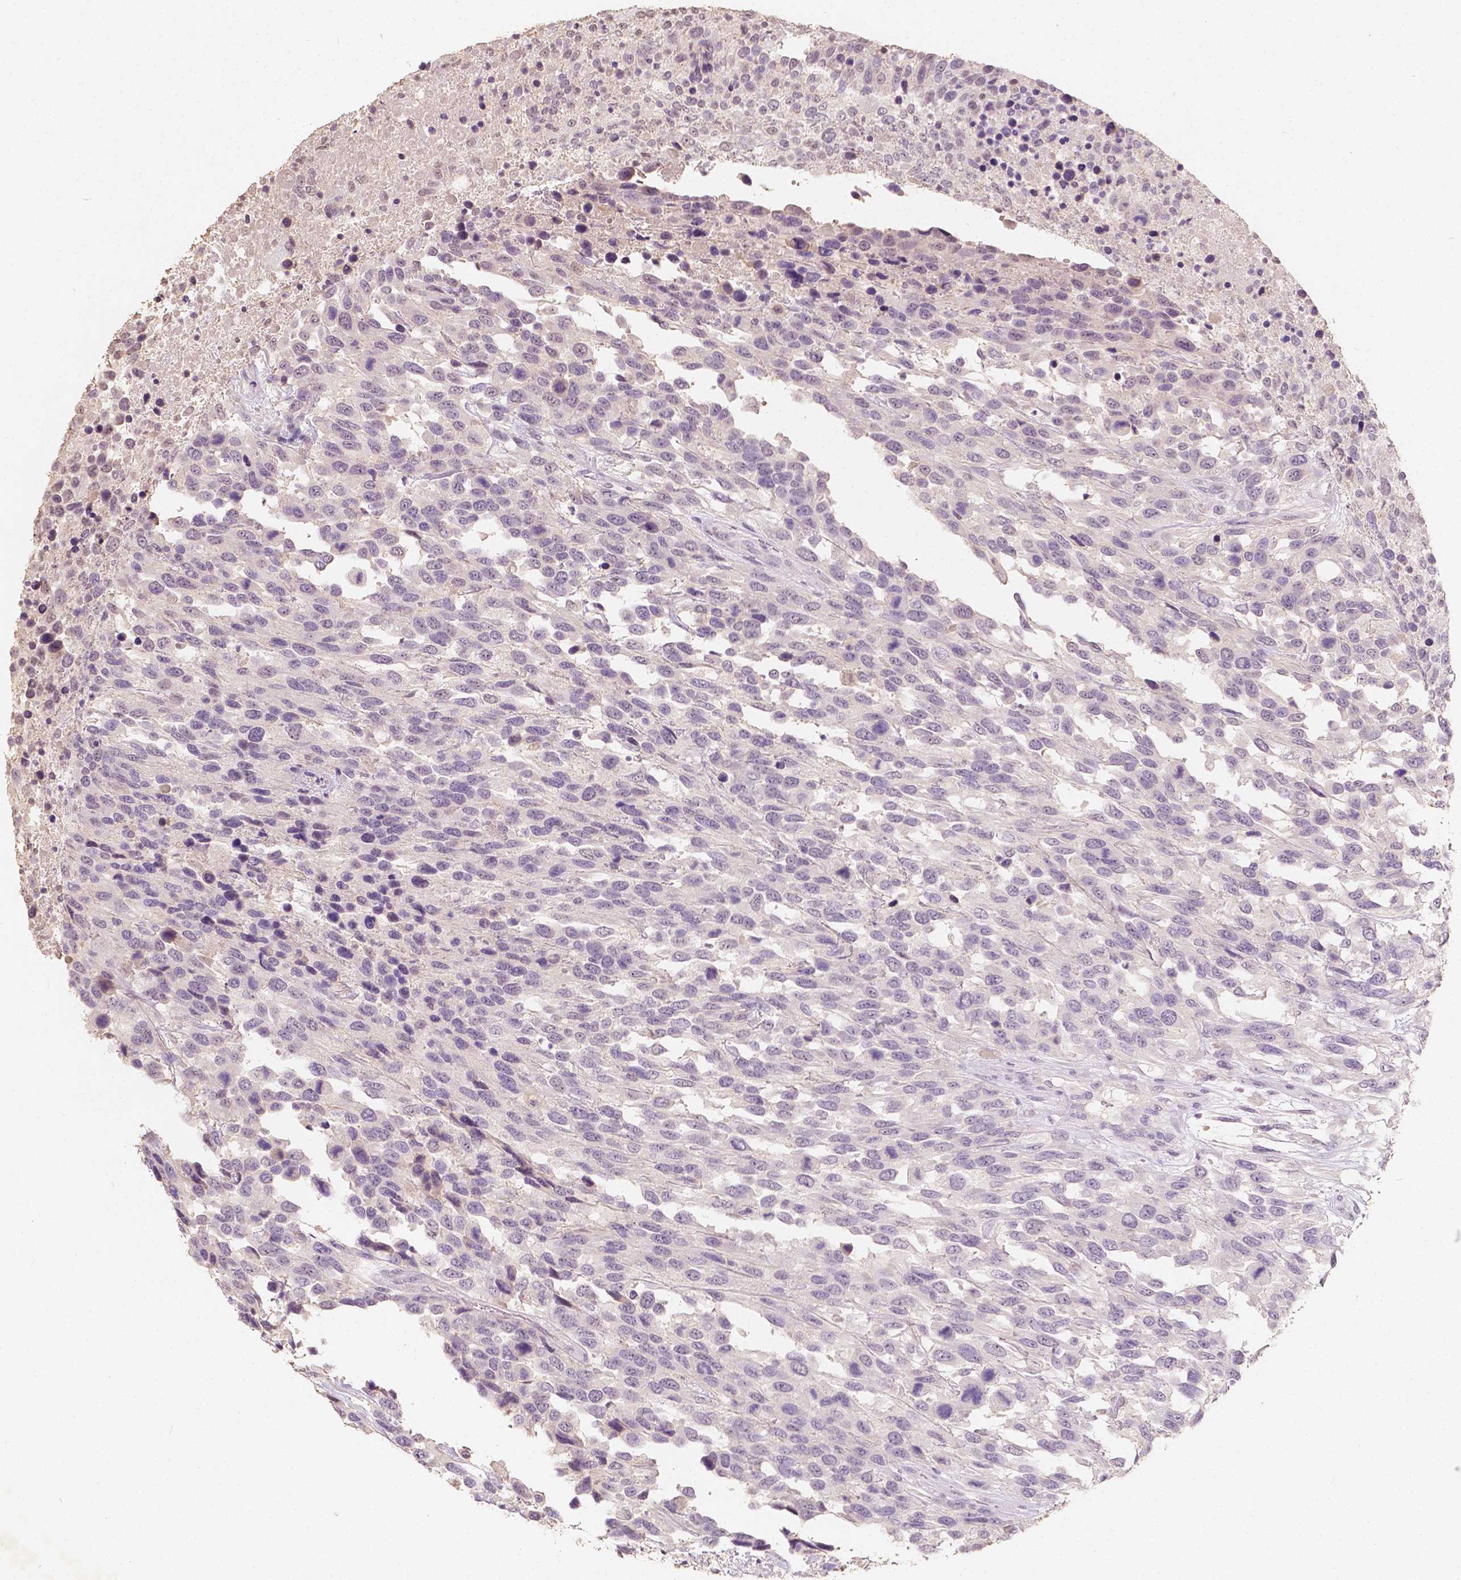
{"staining": {"intensity": "negative", "quantity": "none", "location": "none"}, "tissue": "urothelial cancer", "cell_type": "Tumor cells", "image_type": "cancer", "snomed": [{"axis": "morphology", "description": "Urothelial carcinoma, High grade"}, {"axis": "topography", "description": "Urinary bladder"}], "caption": "Immunohistochemistry (IHC) photomicrograph of neoplastic tissue: human high-grade urothelial carcinoma stained with DAB (3,3'-diaminobenzidine) shows no significant protein staining in tumor cells. (IHC, brightfield microscopy, high magnification).", "gene": "SOX15", "patient": {"sex": "female", "age": 70}}